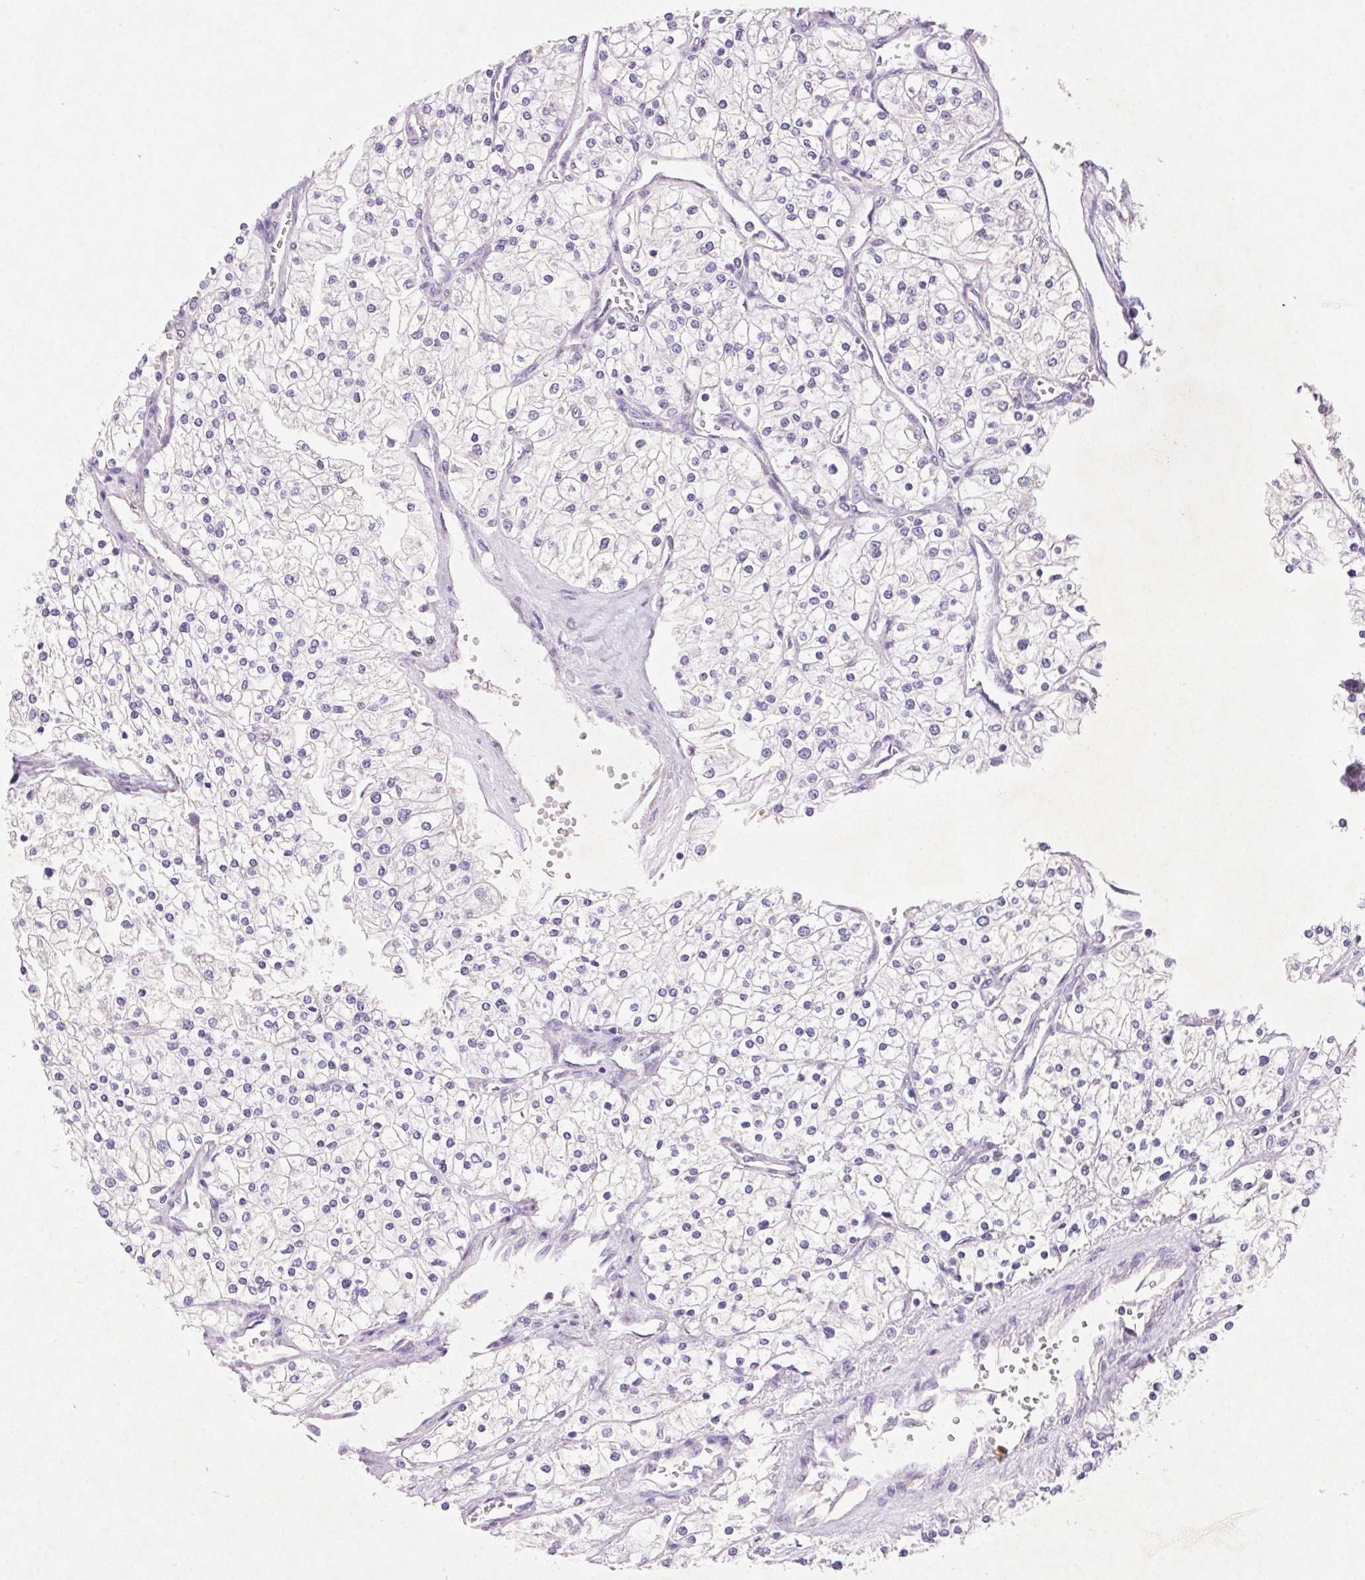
{"staining": {"intensity": "negative", "quantity": "none", "location": "none"}, "tissue": "renal cancer", "cell_type": "Tumor cells", "image_type": "cancer", "snomed": [{"axis": "morphology", "description": "Adenocarcinoma, NOS"}, {"axis": "topography", "description": "Kidney"}], "caption": "An immunohistochemistry (IHC) histopathology image of renal cancer (adenocarcinoma) is shown. There is no staining in tumor cells of renal cancer (adenocarcinoma).", "gene": "ARHGAP11B", "patient": {"sex": "male", "age": 80}}